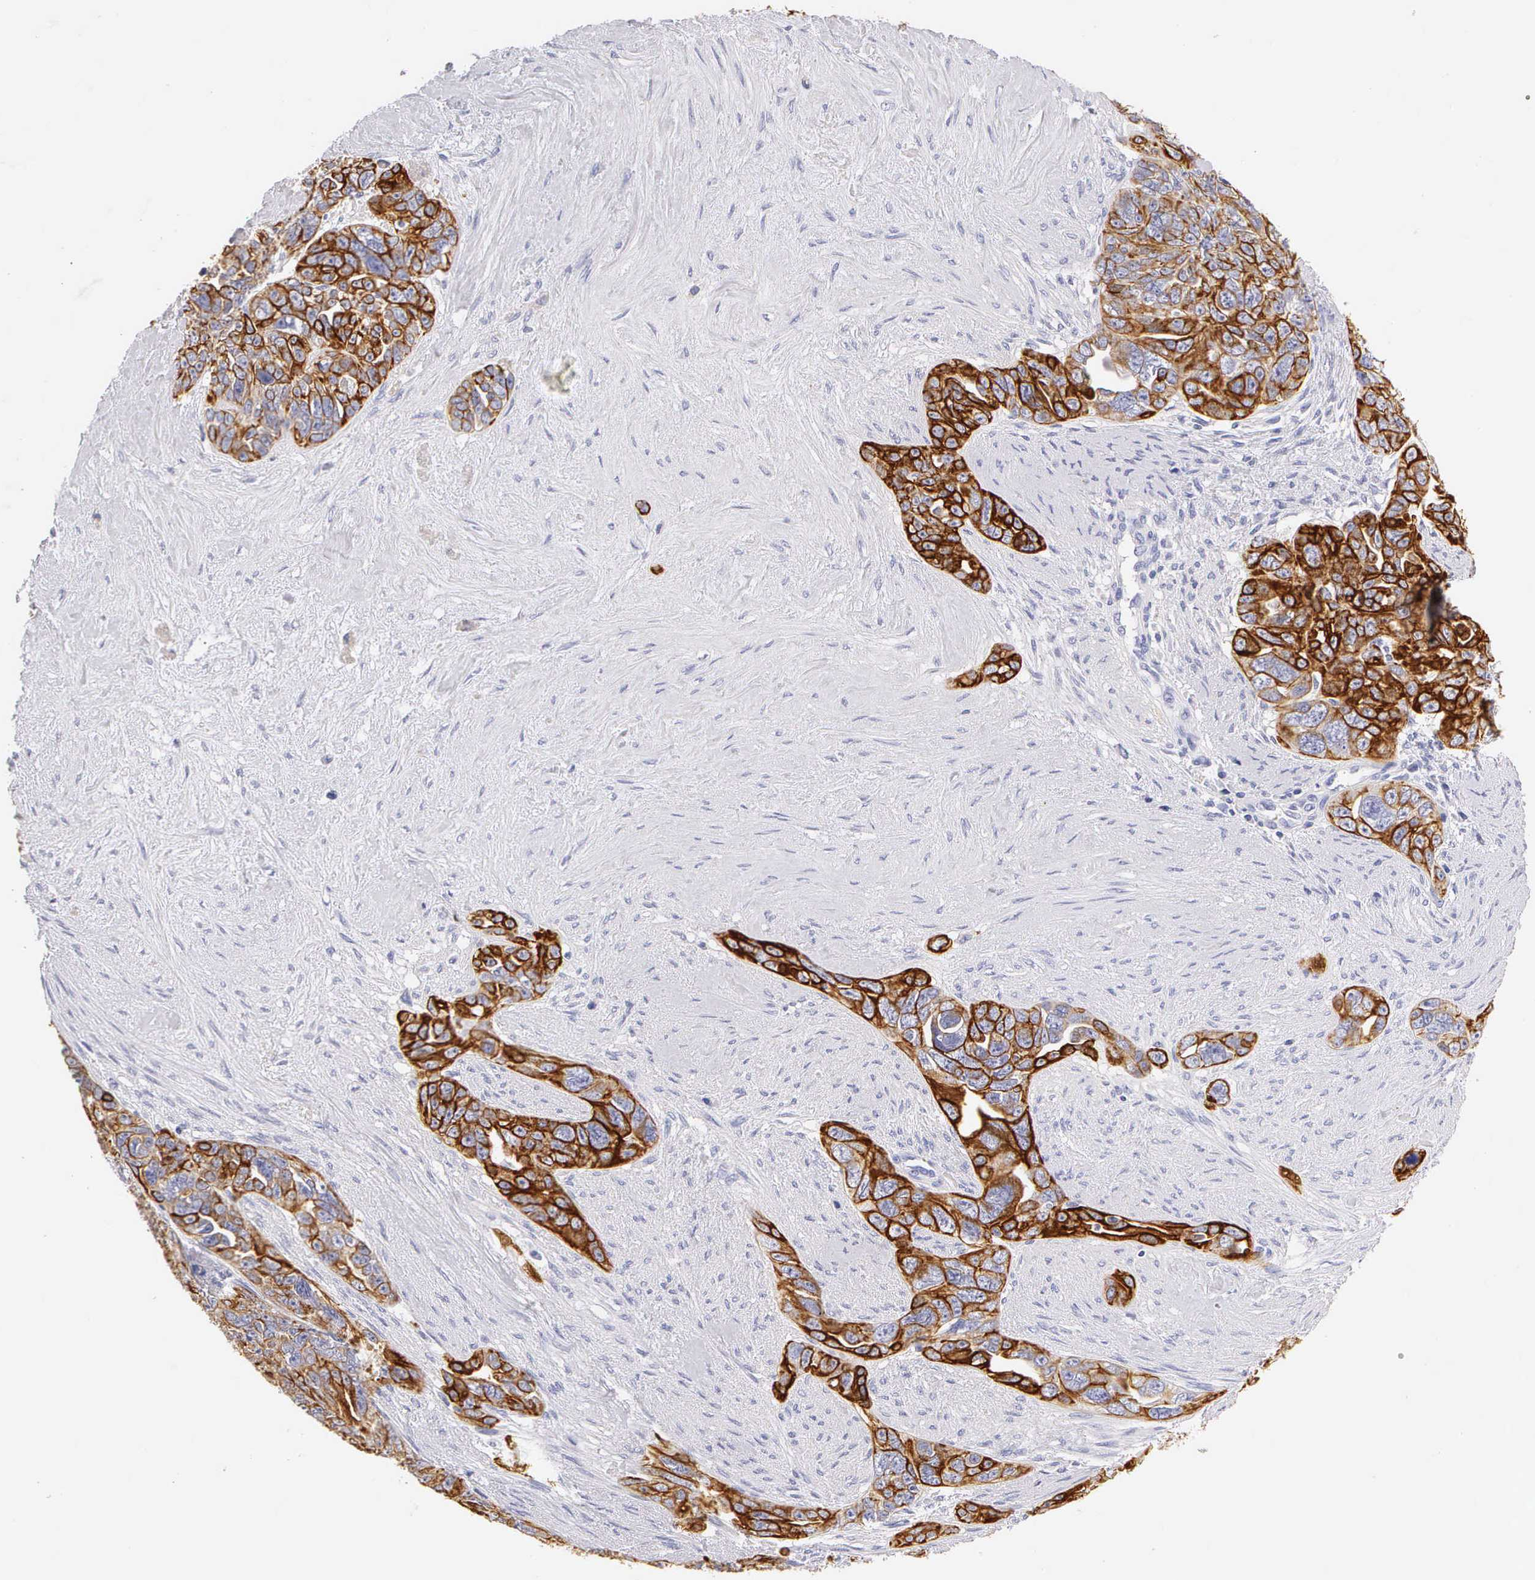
{"staining": {"intensity": "strong", "quantity": ">75%", "location": "cytoplasmic/membranous"}, "tissue": "ovarian cancer", "cell_type": "Tumor cells", "image_type": "cancer", "snomed": [{"axis": "morphology", "description": "Cystadenocarcinoma, serous, NOS"}, {"axis": "topography", "description": "Ovary"}], "caption": "Protein analysis of ovarian cancer tissue demonstrates strong cytoplasmic/membranous positivity in approximately >75% of tumor cells.", "gene": "KRT17", "patient": {"sex": "female", "age": 63}}